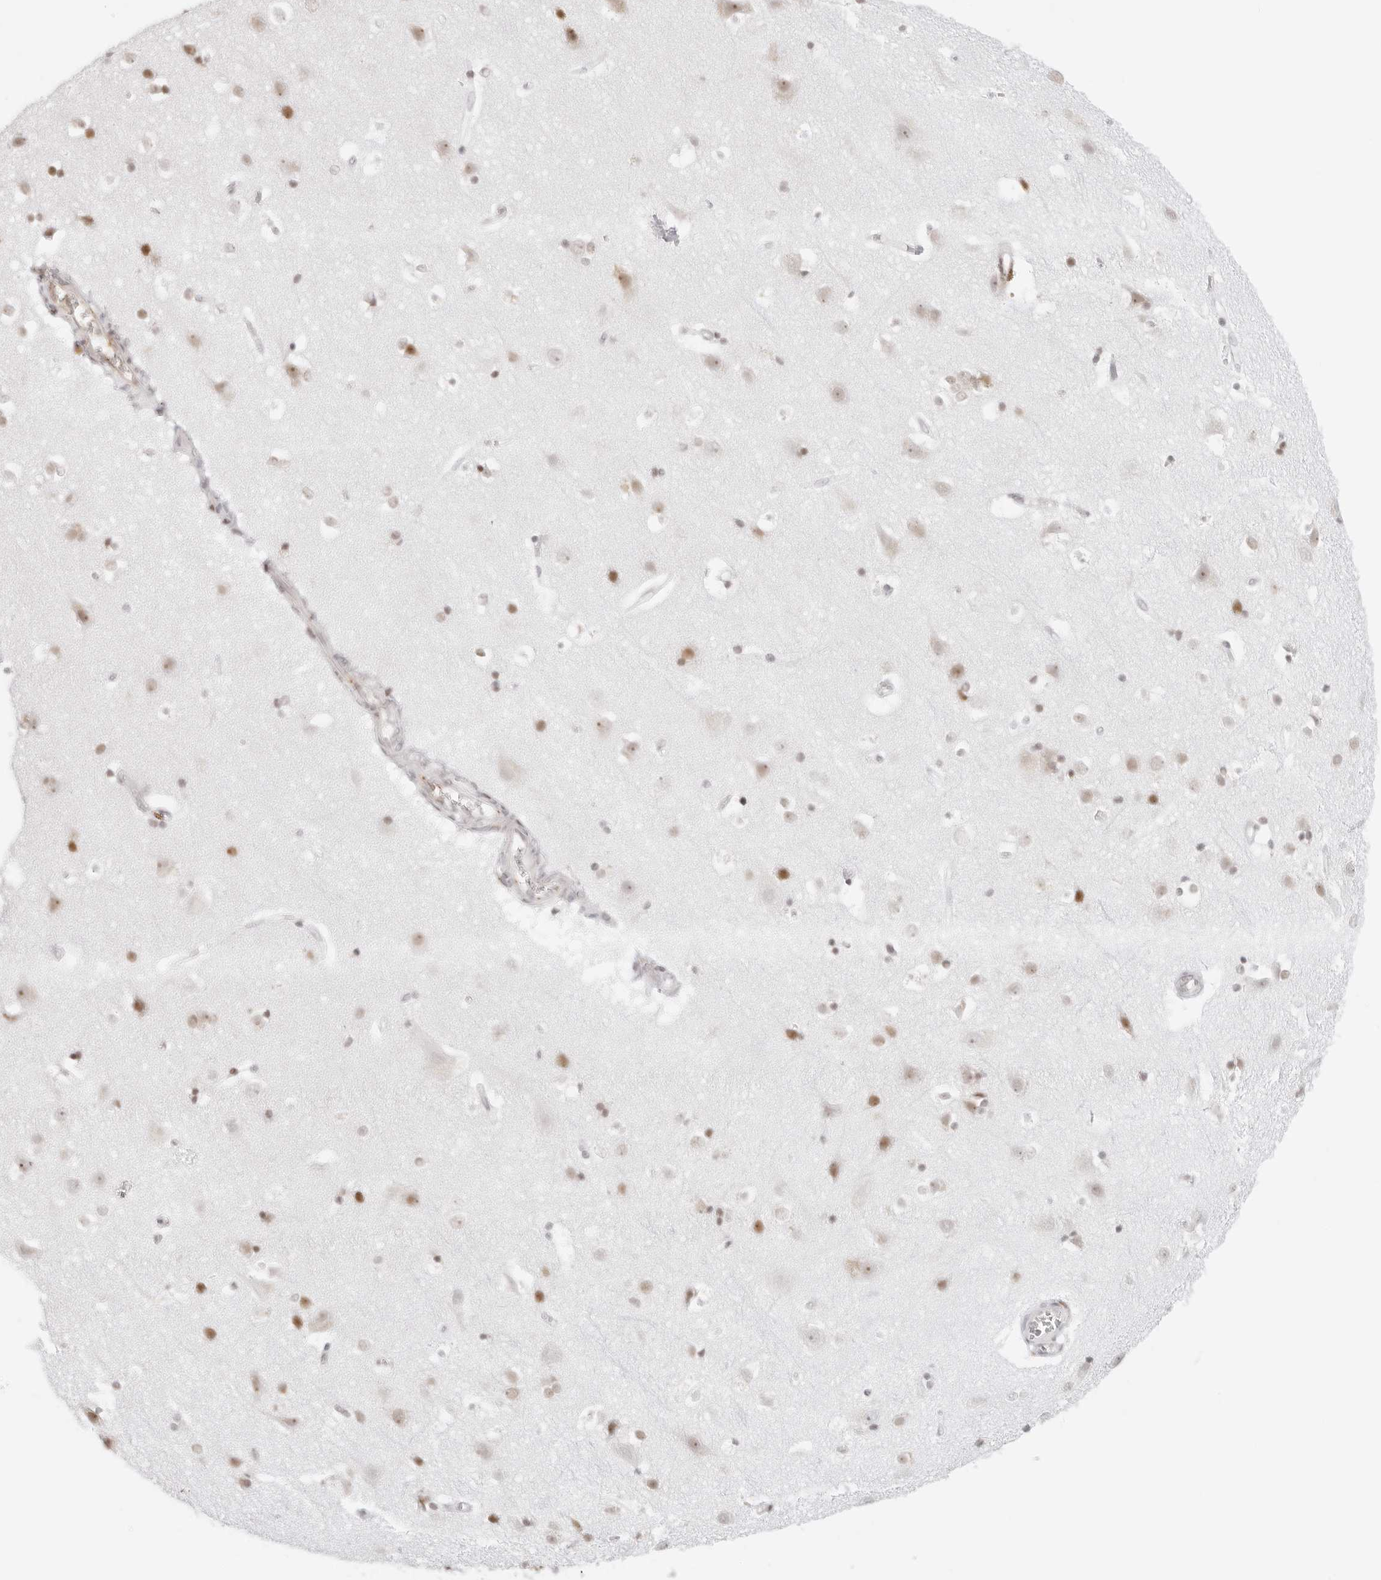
{"staining": {"intensity": "moderate", "quantity": "25%-75%", "location": "nuclear"}, "tissue": "cerebral cortex", "cell_type": "Endothelial cells", "image_type": "normal", "snomed": [{"axis": "morphology", "description": "Normal tissue, NOS"}, {"axis": "topography", "description": "Cerebral cortex"}], "caption": "This photomicrograph displays immunohistochemistry staining of normal human cerebral cortex, with medium moderate nuclear expression in about 25%-75% of endothelial cells.", "gene": "RCC1", "patient": {"sex": "male", "age": 54}}